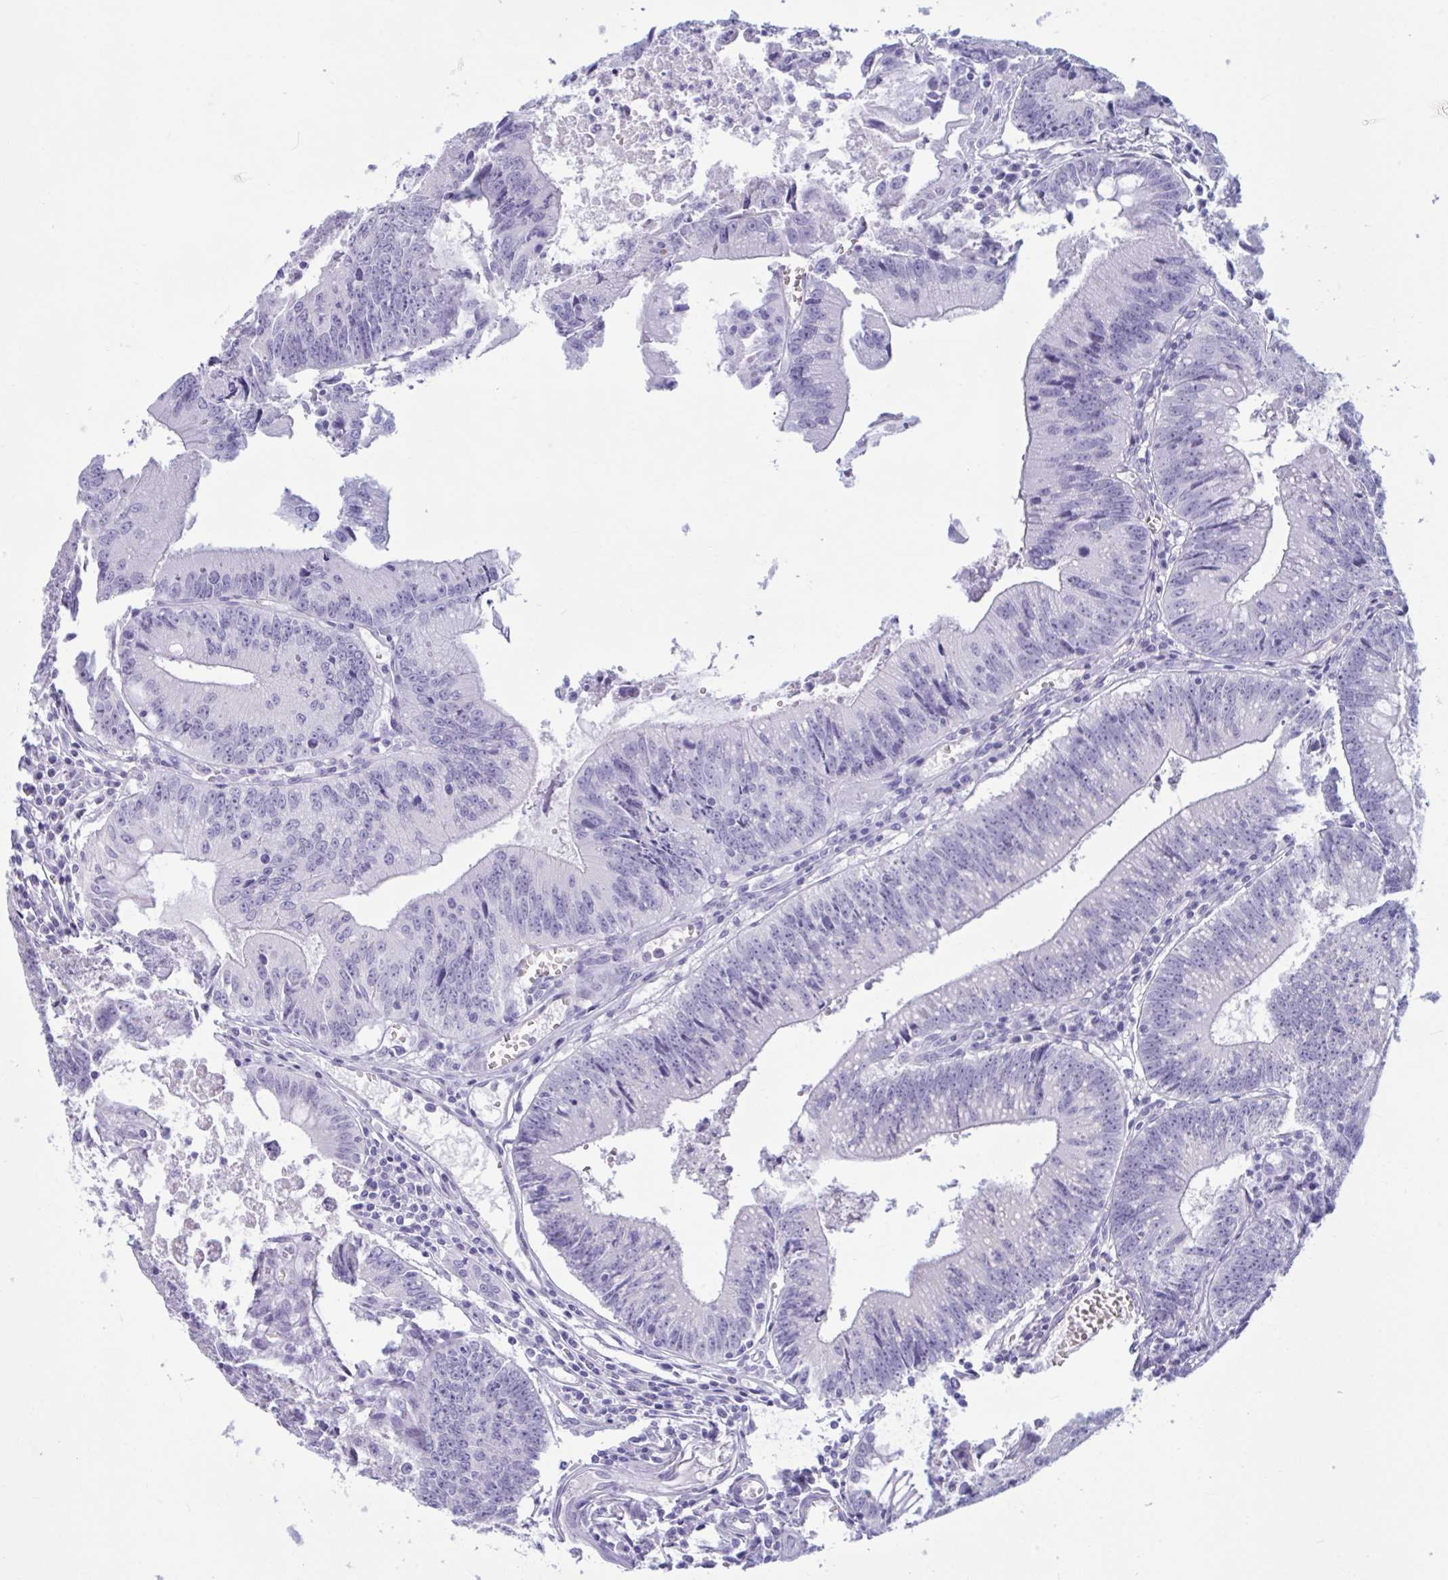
{"staining": {"intensity": "negative", "quantity": "none", "location": "none"}, "tissue": "colorectal cancer", "cell_type": "Tumor cells", "image_type": "cancer", "snomed": [{"axis": "morphology", "description": "Adenocarcinoma, NOS"}, {"axis": "topography", "description": "Rectum"}], "caption": "Immunohistochemical staining of human adenocarcinoma (colorectal) exhibits no significant staining in tumor cells. Brightfield microscopy of immunohistochemistry (IHC) stained with DAB (brown) and hematoxylin (blue), captured at high magnification.", "gene": "ANKRD60", "patient": {"sex": "female", "age": 81}}